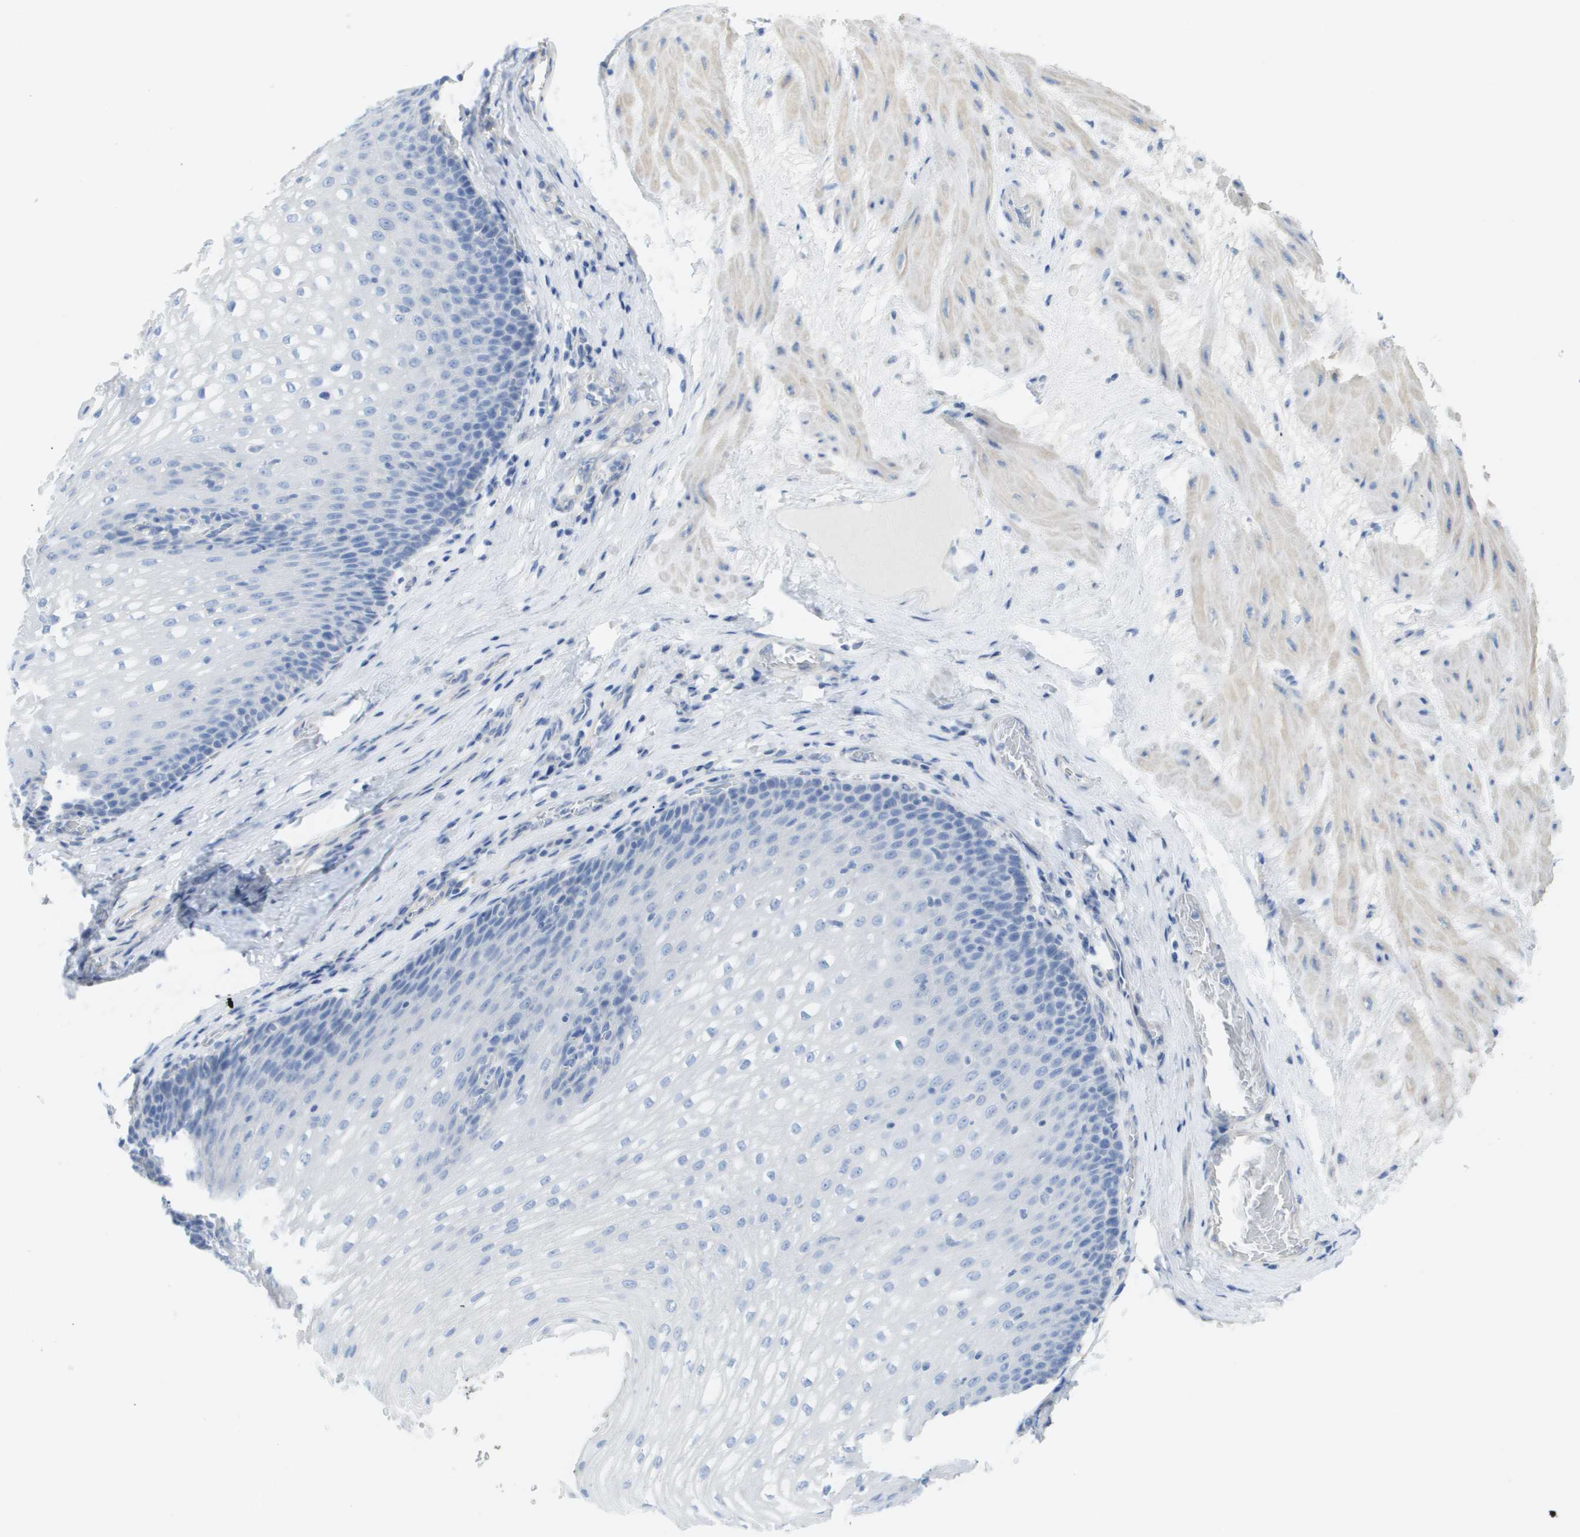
{"staining": {"intensity": "negative", "quantity": "none", "location": "none"}, "tissue": "esophagus", "cell_type": "Squamous epithelial cells", "image_type": "normal", "snomed": [{"axis": "morphology", "description": "Normal tissue, NOS"}, {"axis": "topography", "description": "Esophagus"}], "caption": "An IHC histopathology image of unremarkable esophagus is shown. There is no staining in squamous epithelial cells of esophagus. Nuclei are stained in blue.", "gene": "MYL3", "patient": {"sex": "male", "age": 48}}